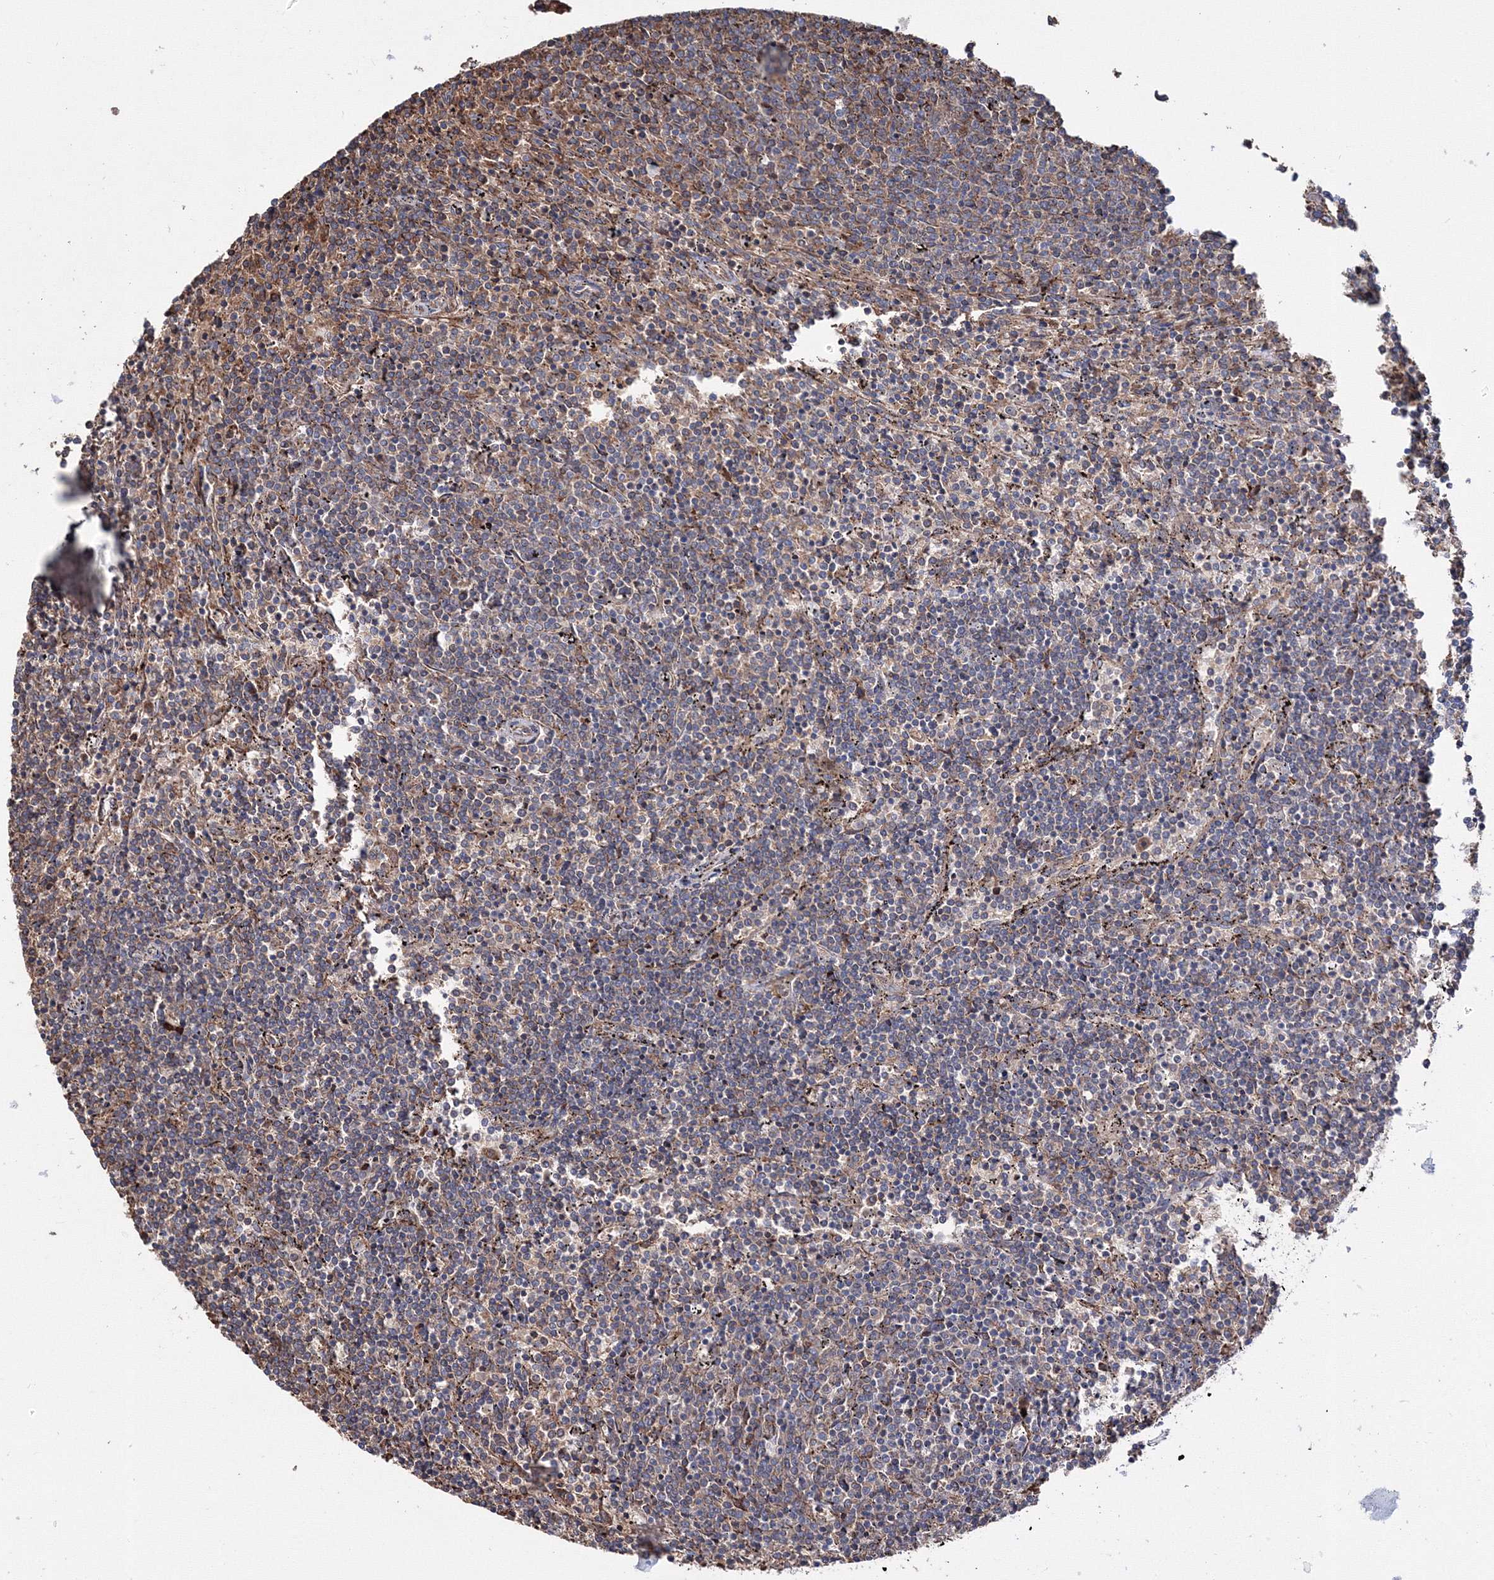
{"staining": {"intensity": "moderate", "quantity": "<25%", "location": "cytoplasmic/membranous"}, "tissue": "lymphoma", "cell_type": "Tumor cells", "image_type": "cancer", "snomed": [{"axis": "morphology", "description": "Malignant lymphoma, non-Hodgkin's type, Low grade"}, {"axis": "topography", "description": "Spleen"}], "caption": "About <25% of tumor cells in human low-grade malignant lymphoma, non-Hodgkin's type demonstrate moderate cytoplasmic/membranous protein staining as visualized by brown immunohistochemical staining.", "gene": "VPS8", "patient": {"sex": "female", "age": 50}}